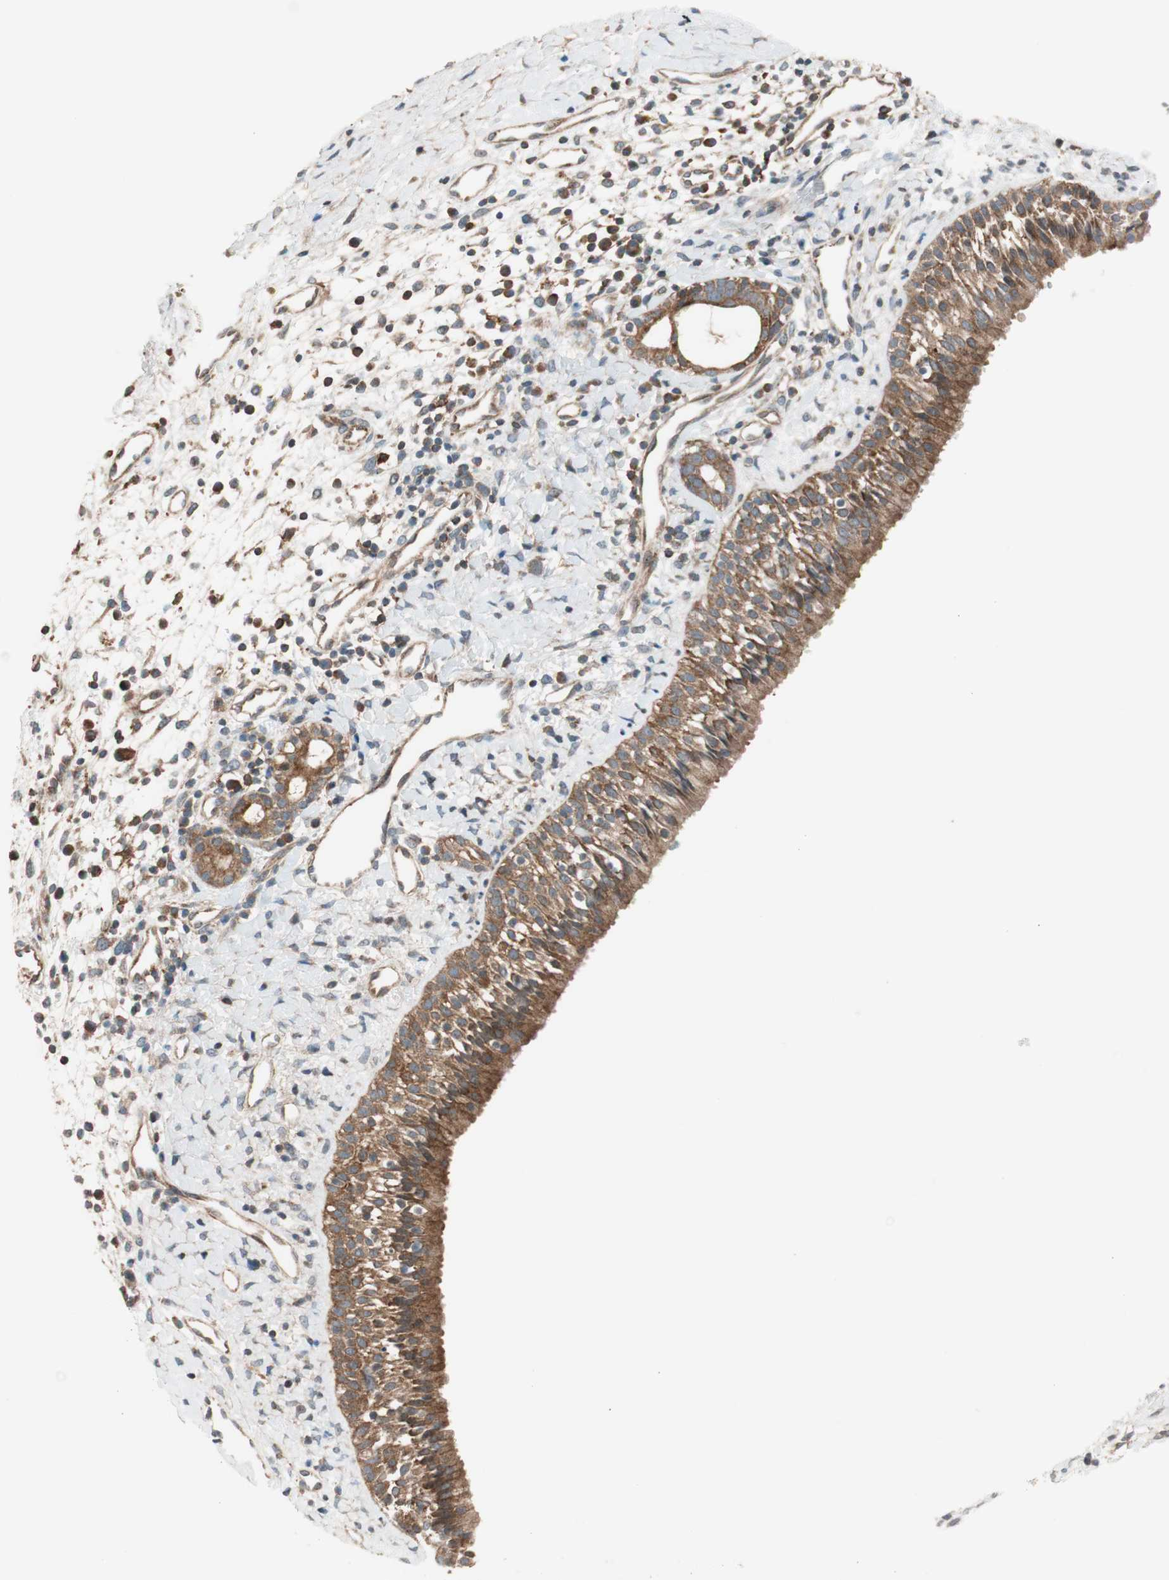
{"staining": {"intensity": "moderate", "quantity": ">75%", "location": "cytoplasmic/membranous"}, "tissue": "nasopharynx", "cell_type": "Respiratory epithelial cells", "image_type": "normal", "snomed": [{"axis": "morphology", "description": "Normal tissue, NOS"}, {"axis": "topography", "description": "Nasopharynx"}], "caption": "This micrograph displays immunohistochemistry staining of benign nasopharynx, with medium moderate cytoplasmic/membranous staining in about >75% of respiratory epithelial cells.", "gene": "ABI1", "patient": {"sex": "male", "age": 22}}